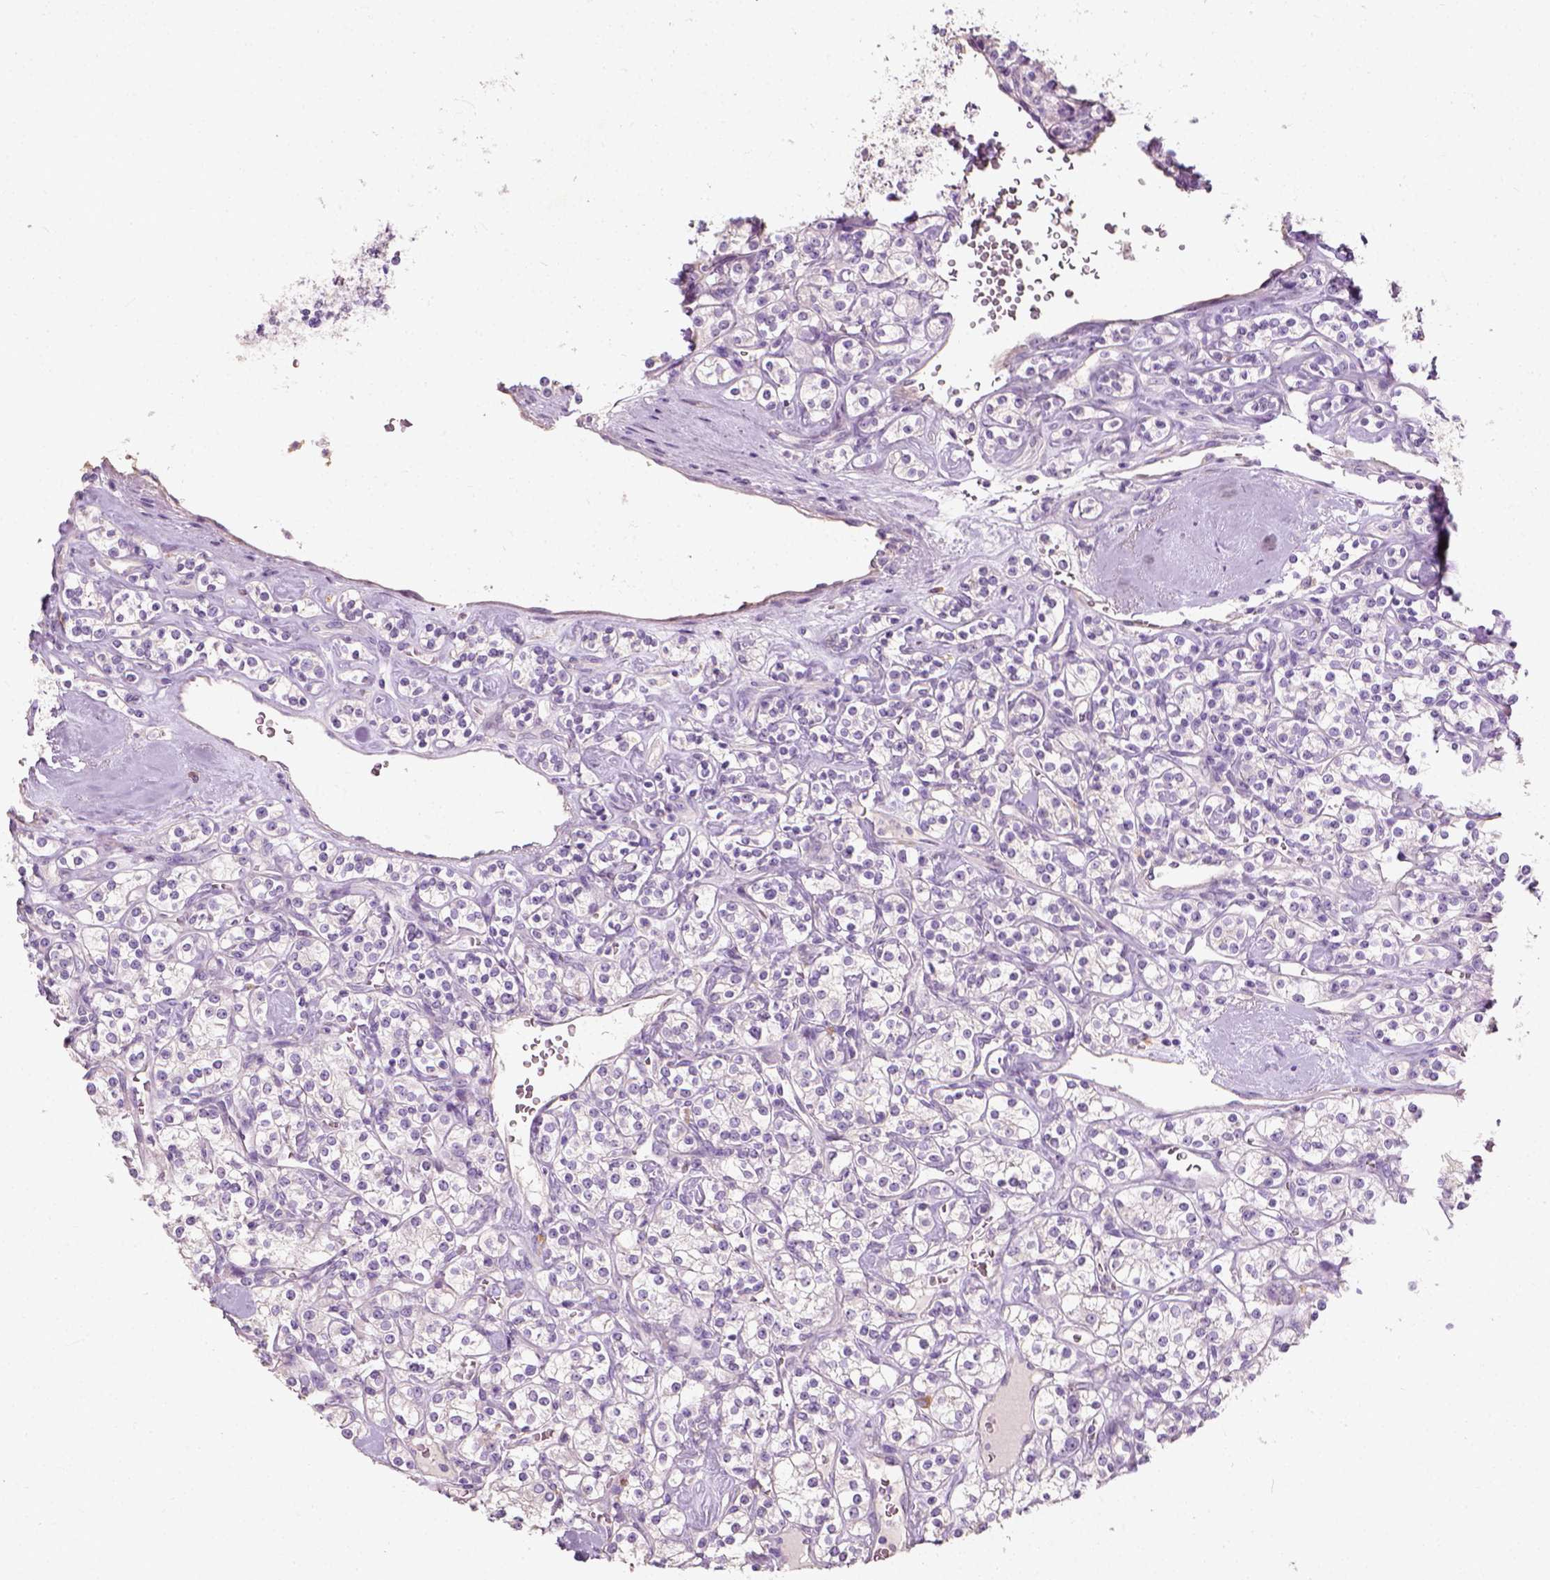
{"staining": {"intensity": "negative", "quantity": "none", "location": "none"}, "tissue": "renal cancer", "cell_type": "Tumor cells", "image_type": "cancer", "snomed": [{"axis": "morphology", "description": "Adenocarcinoma, NOS"}, {"axis": "topography", "description": "Kidney"}], "caption": "Human renal adenocarcinoma stained for a protein using IHC reveals no expression in tumor cells.", "gene": "DHCR24", "patient": {"sex": "male", "age": 77}}